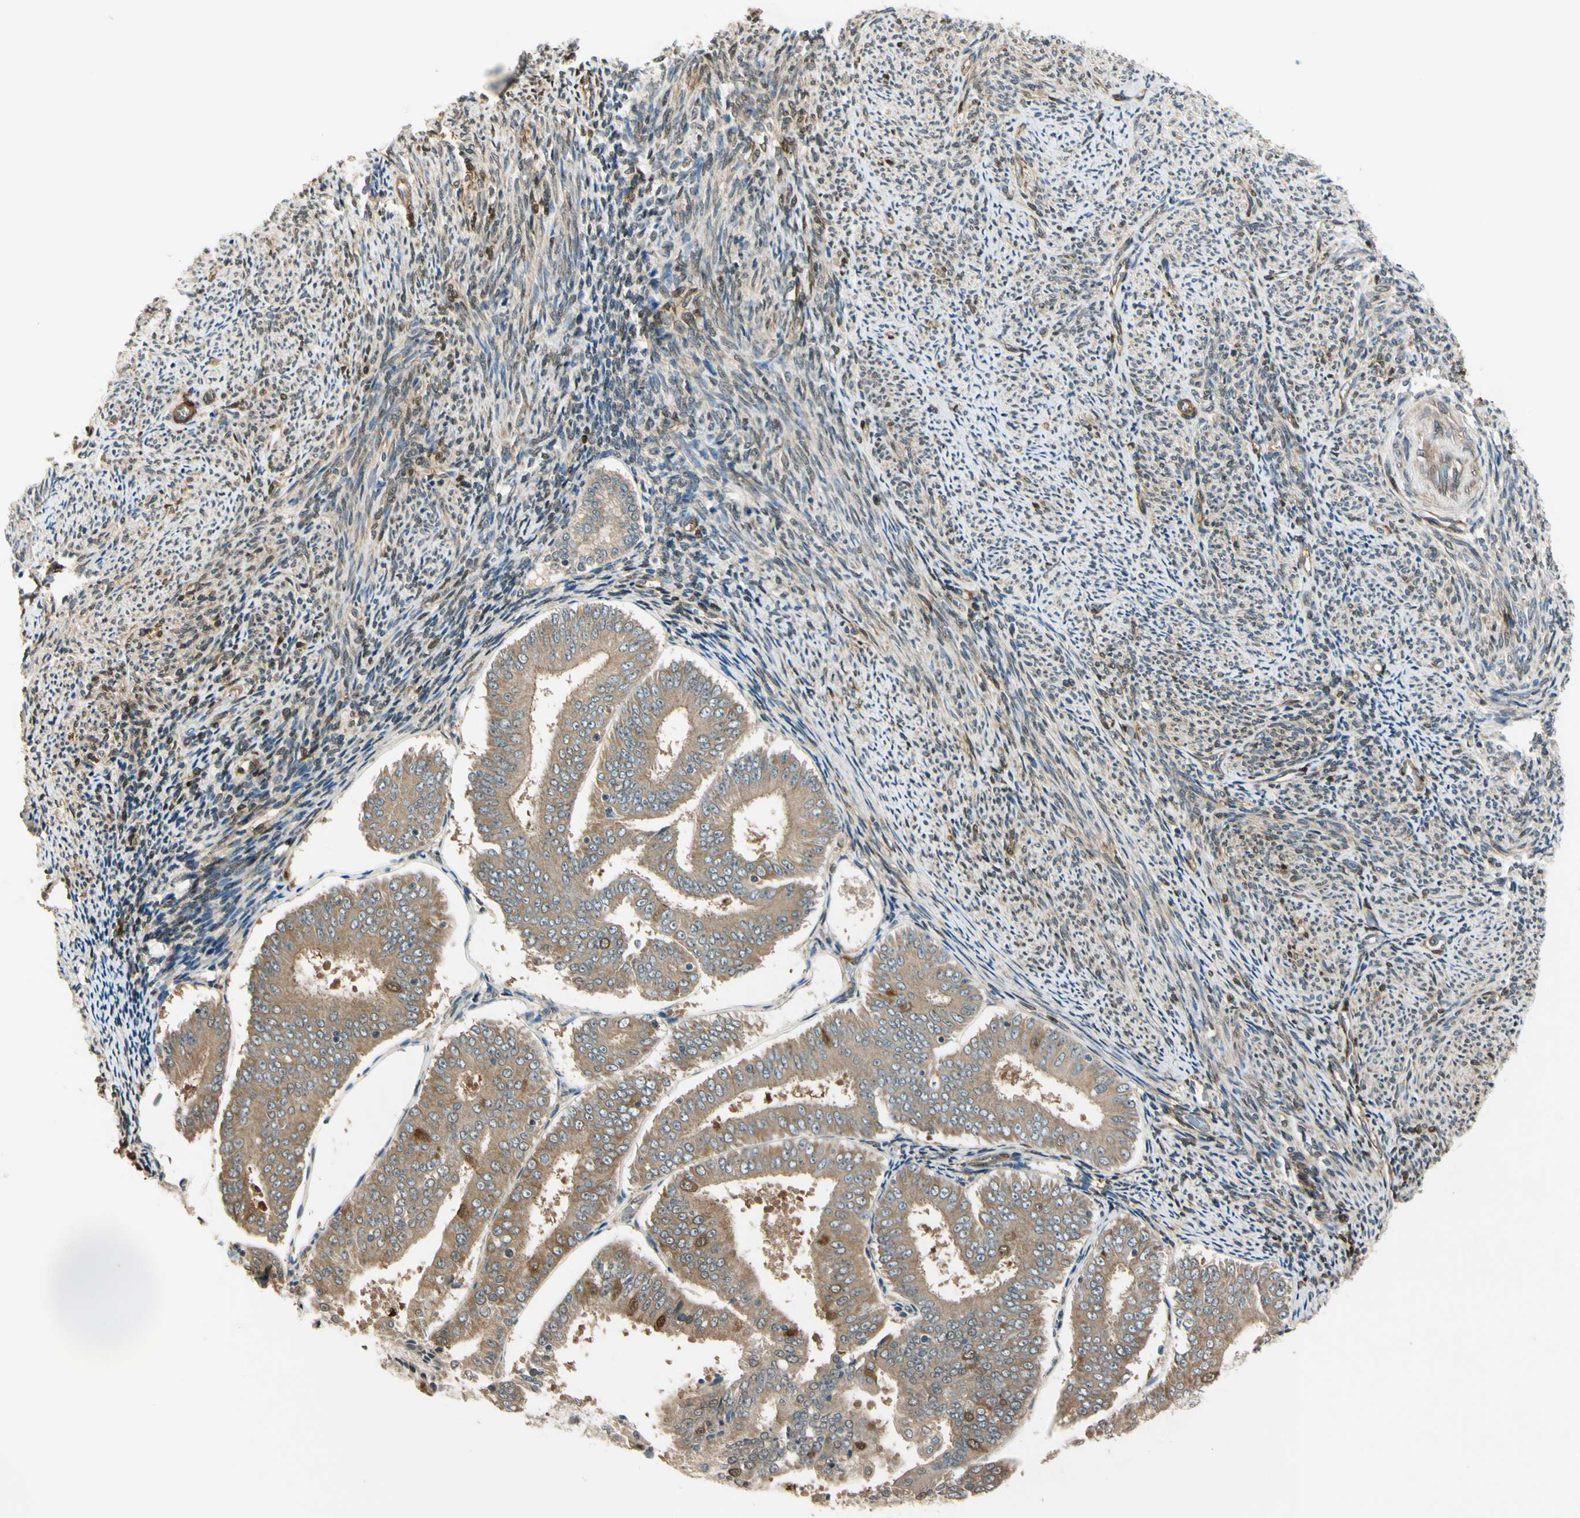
{"staining": {"intensity": "moderate", "quantity": ">75%", "location": "cytoplasmic/membranous,nuclear"}, "tissue": "endometrial cancer", "cell_type": "Tumor cells", "image_type": "cancer", "snomed": [{"axis": "morphology", "description": "Adenocarcinoma, NOS"}, {"axis": "topography", "description": "Endometrium"}], "caption": "A histopathology image of endometrial cancer stained for a protein demonstrates moderate cytoplasmic/membranous and nuclear brown staining in tumor cells.", "gene": "RASGRF1", "patient": {"sex": "female", "age": 63}}